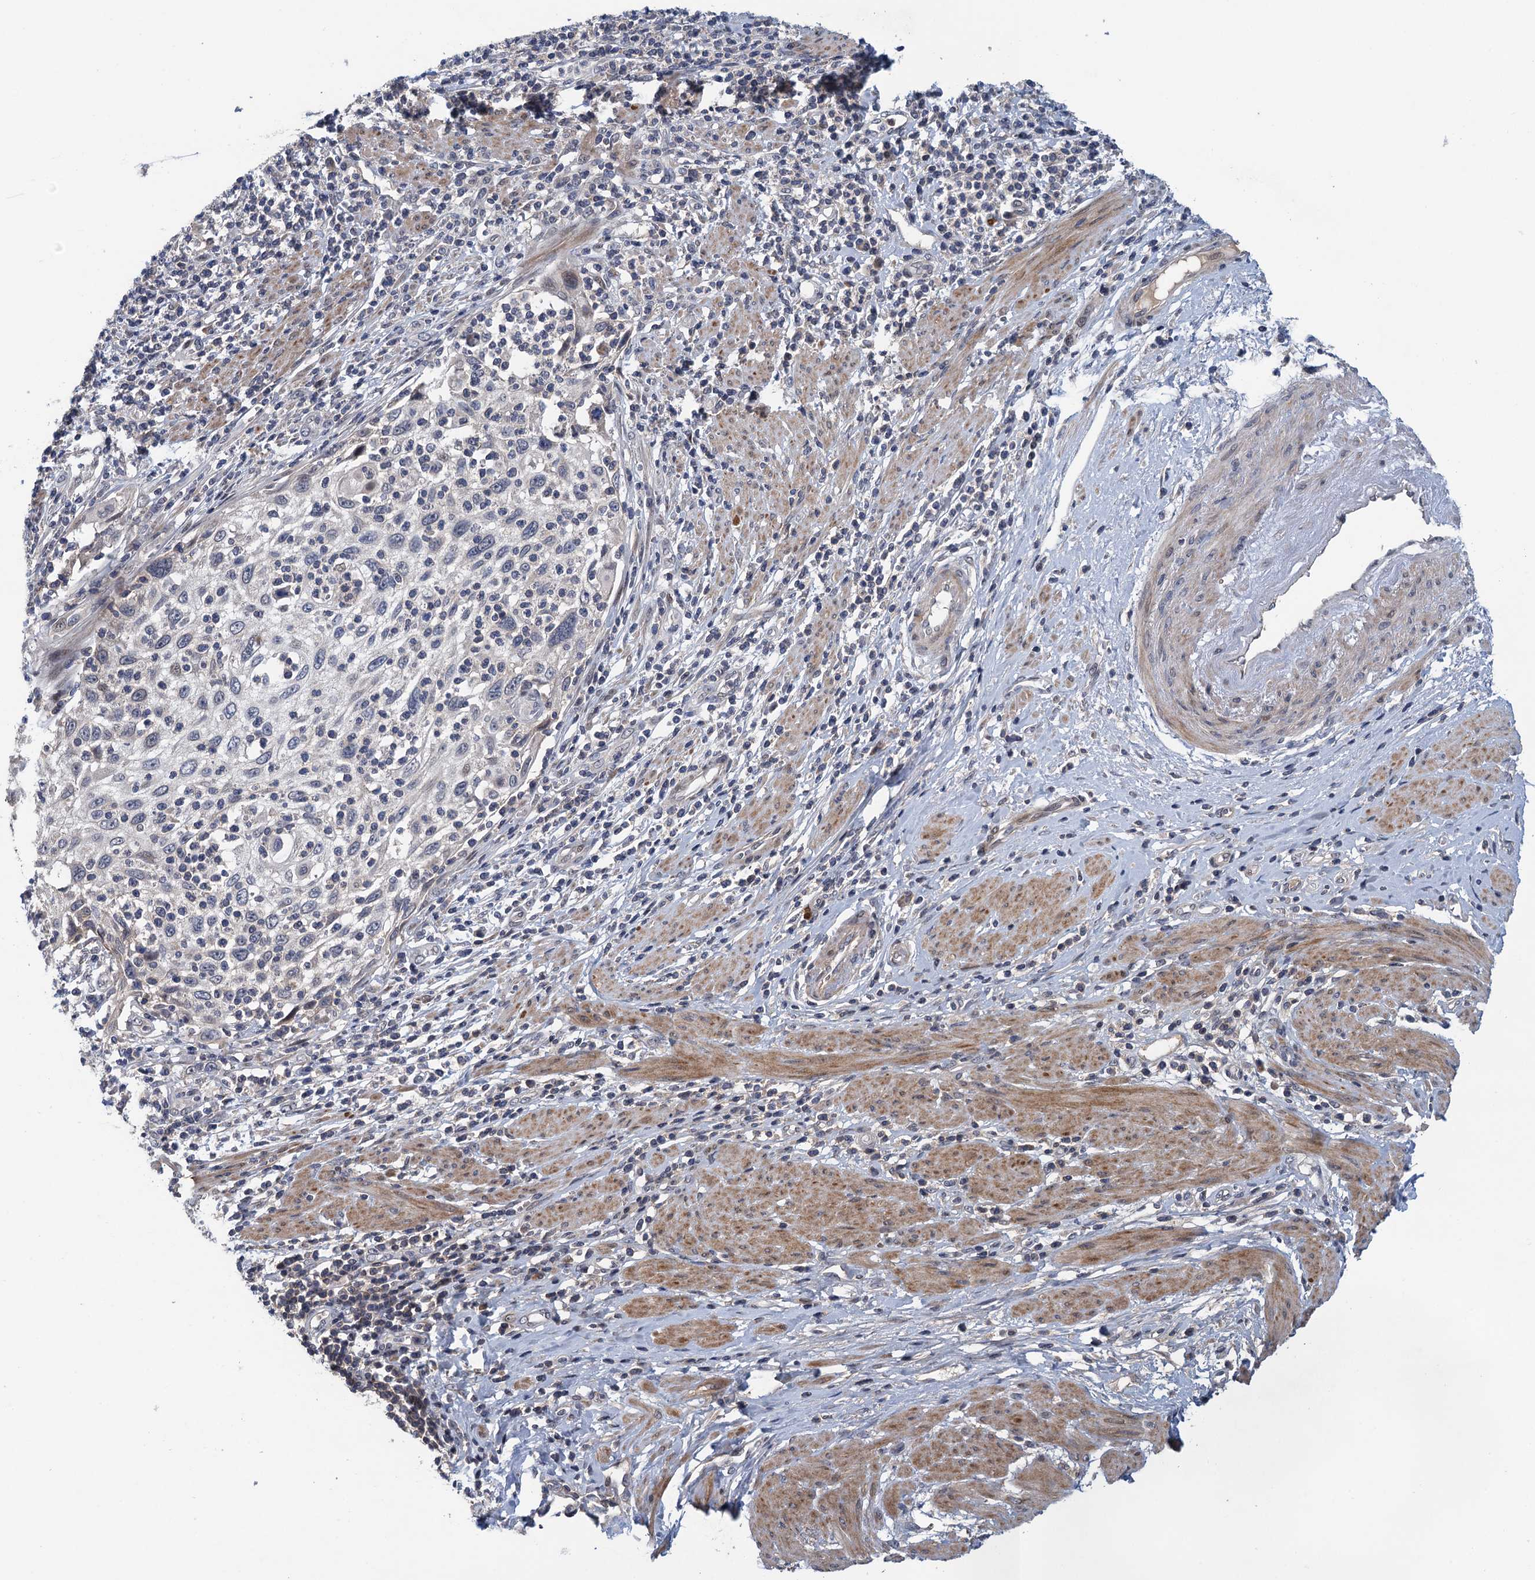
{"staining": {"intensity": "negative", "quantity": "none", "location": "none"}, "tissue": "cervical cancer", "cell_type": "Tumor cells", "image_type": "cancer", "snomed": [{"axis": "morphology", "description": "Squamous cell carcinoma, NOS"}, {"axis": "topography", "description": "Cervix"}], "caption": "Immunohistochemical staining of squamous cell carcinoma (cervical) exhibits no significant positivity in tumor cells.", "gene": "MDM1", "patient": {"sex": "female", "age": 70}}